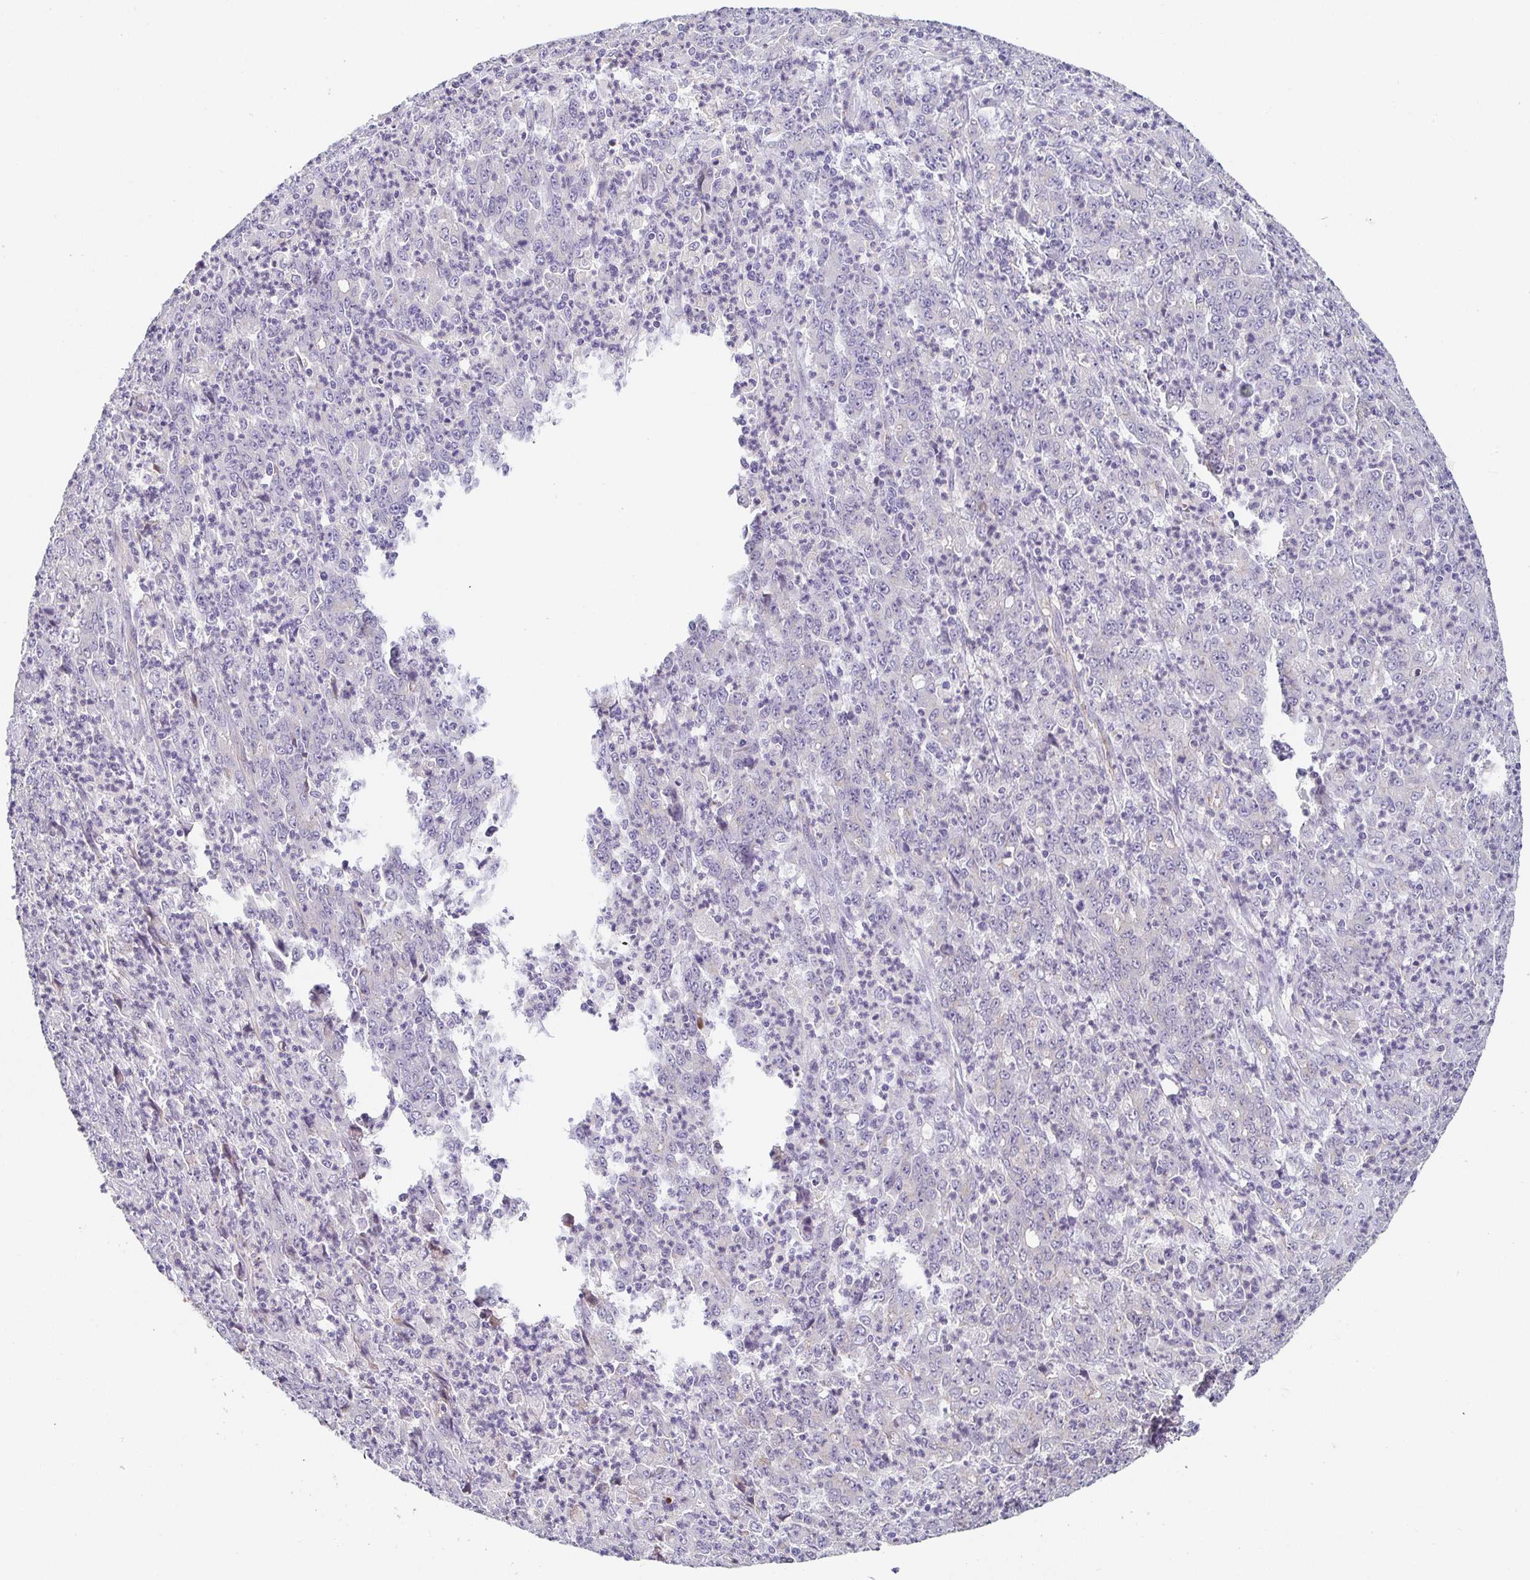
{"staining": {"intensity": "negative", "quantity": "none", "location": "none"}, "tissue": "stomach cancer", "cell_type": "Tumor cells", "image_type": "cancer", "snomed": [{"axis": "morphology", "description": "Adenocarcinoma, NOS"}, {"axis": "topography", "description": "Stomach, lower"}], "caption": "IHC photomicrograph of human stomach cancer (adenocarcinoma) stained for a protein (brown), which demonstrates no positivity in tumor cells. Nuclei are stained in blue.", "gene": "PIWIL3", "patient": {"sex": "female", "age": 71}}